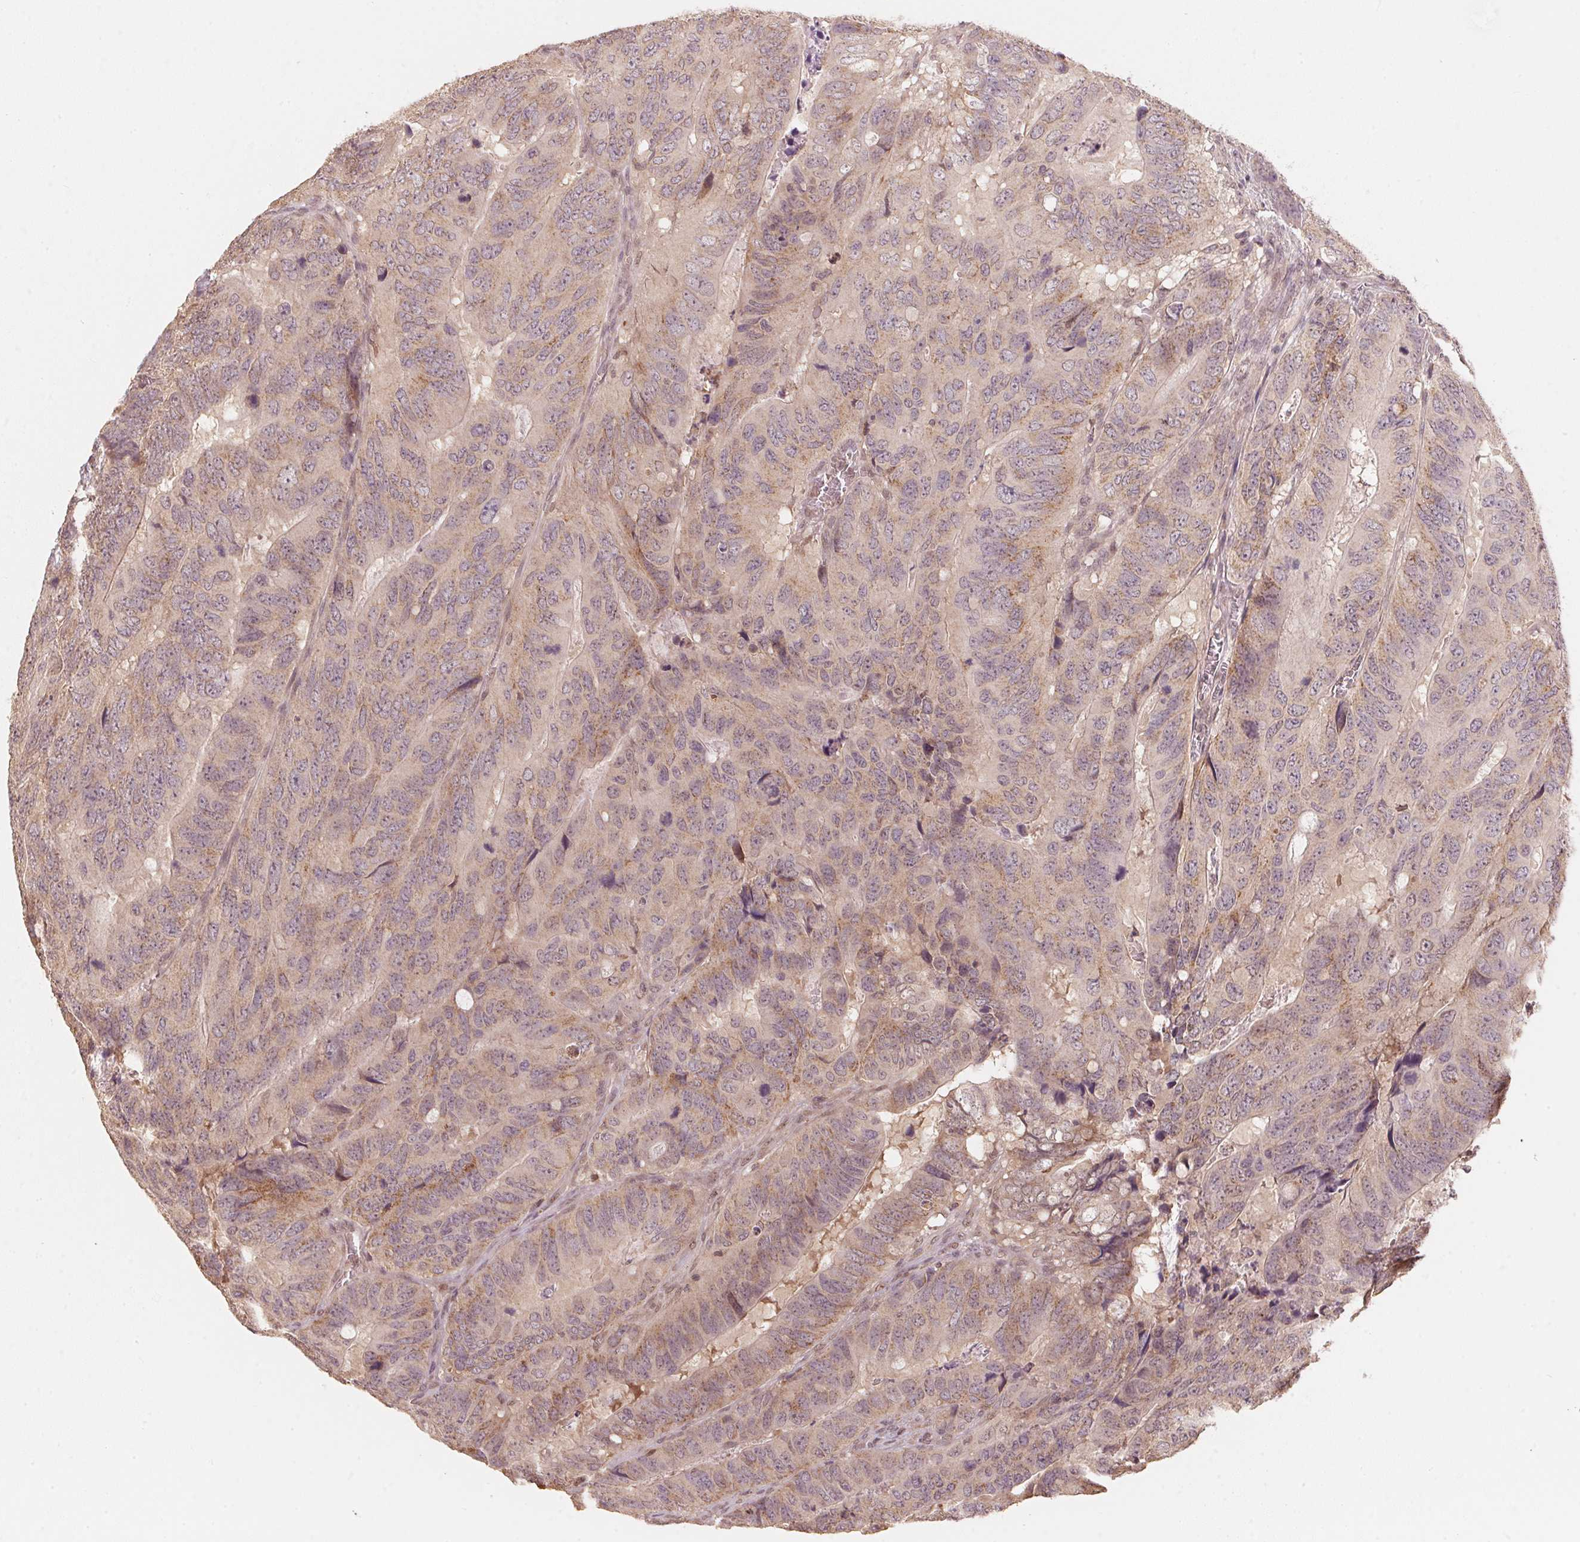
{"staining": {"intensity": "weak", "quantity": "25%-75%", "location": "cytoplasmic/membranous"}, "tissue": "colorectal cancer", "cell_type": "Tumor cells", "image_type": "cancer", "snomed": [{"axis": "morphology", "description": "Adenocarcinoma, NOS"}, {"axis": "topography", "description": "Colon"}], "caption": "The image exhibits staining of colorectal cancer (adenocarcinoma), revealing weak cytoplasmic/membranous protein expression (brown color) within tumor cells.", "gene": "C2orf73", "patient": {"sex": "male", "age": 79}}